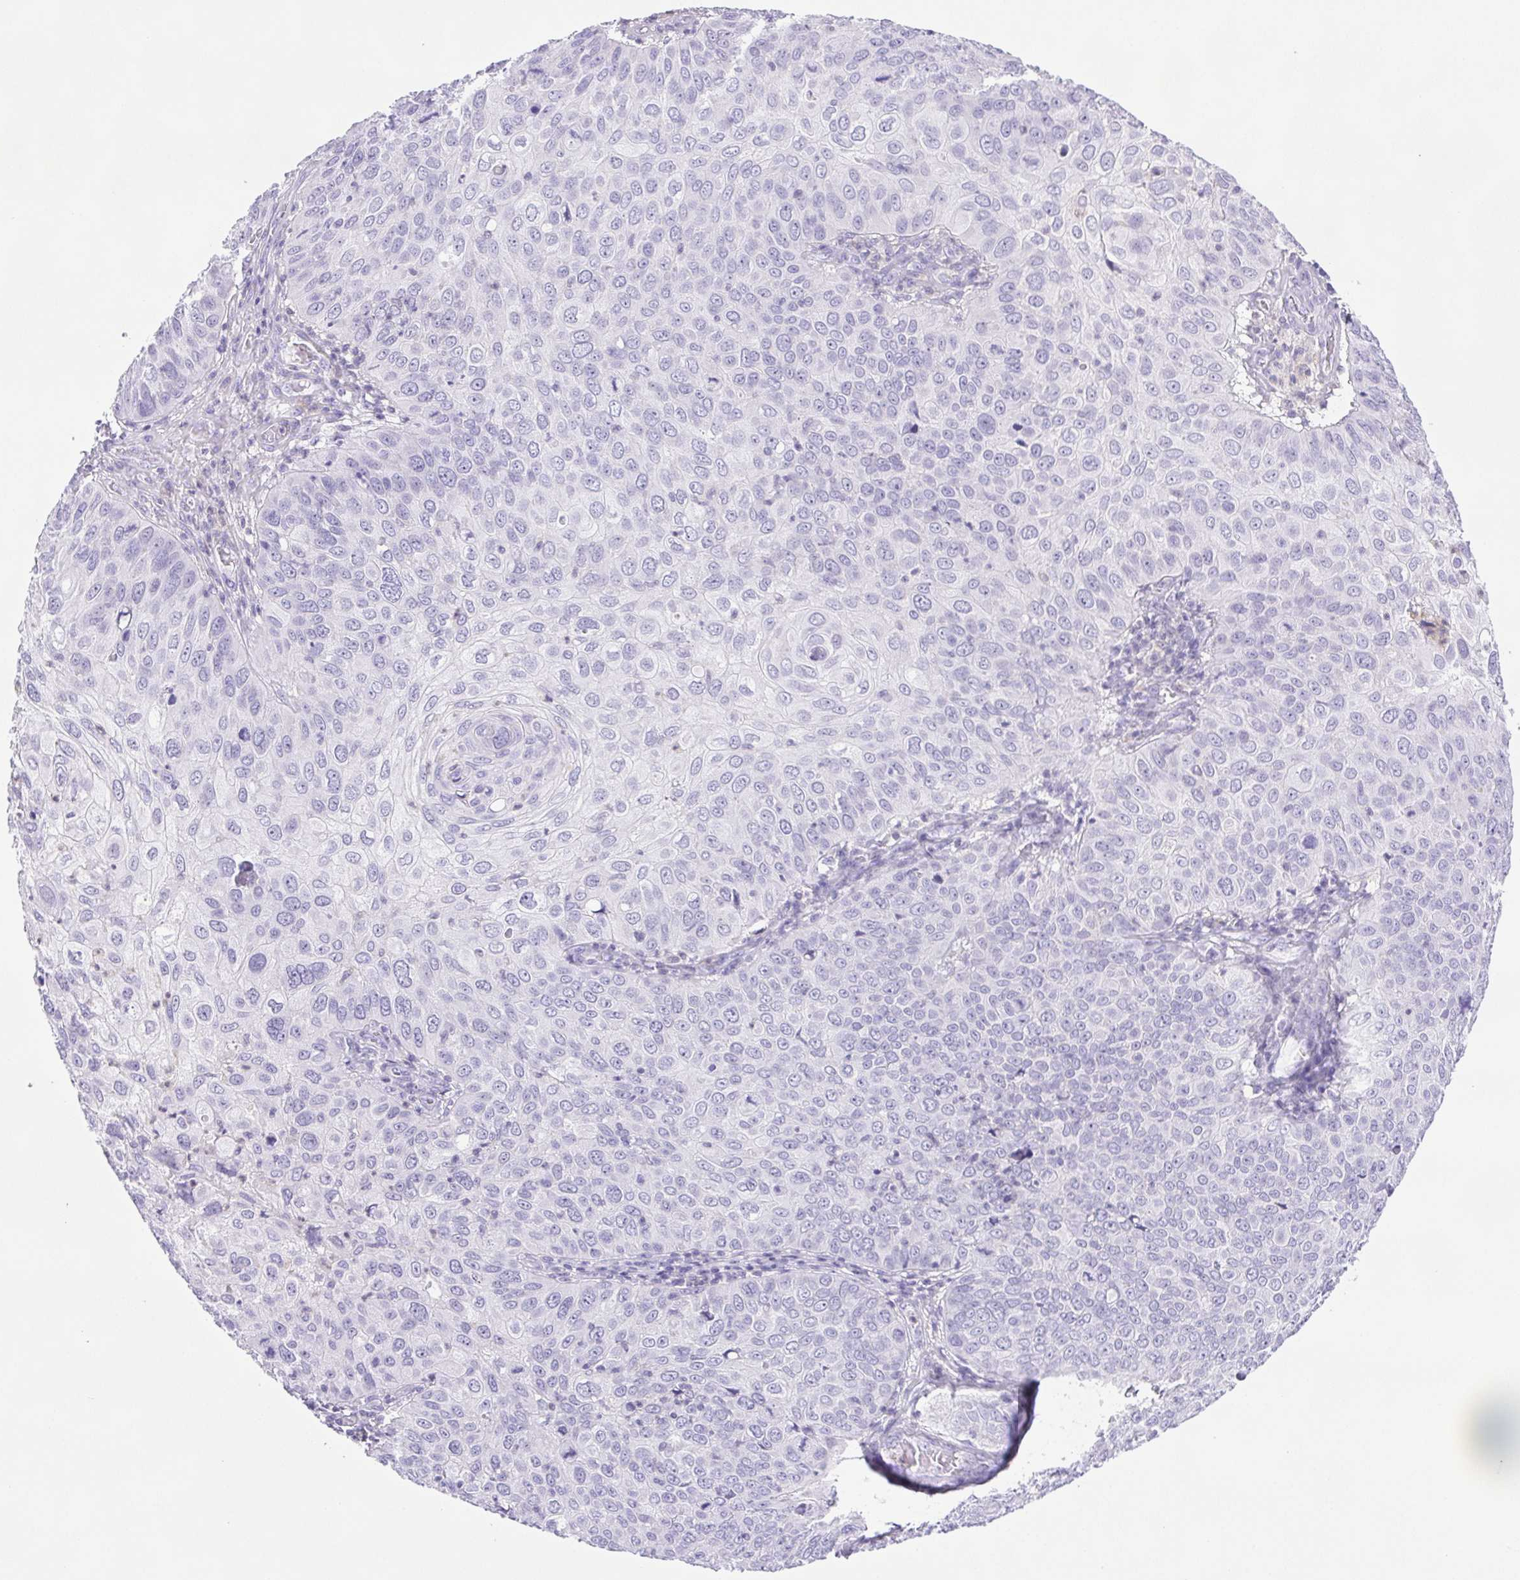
{"staining": {"intensity": "negative", "quantity": "none", "location": "none"}, "tissue": "skin cancer", "cell_type": "Tumor cells", "image_type": "cancer", "snomed": [{"axis": "morphology", "description": "Squamous cell carcinoma, NOS"}, {"axis": "topography", "description": "Skin"}], "caption": "Skin cancer was stained to show a protein in brown. There is no significant staining in tumor cells. Brightfield microscopy of immunohistochemistry stained with DAB (3,3'-diaminobenzidine) (brown) and hematoxylin (blue), captured at high magnification.", "gene": "SYNPR", "patient": {"sex": "male", "age": 87}}